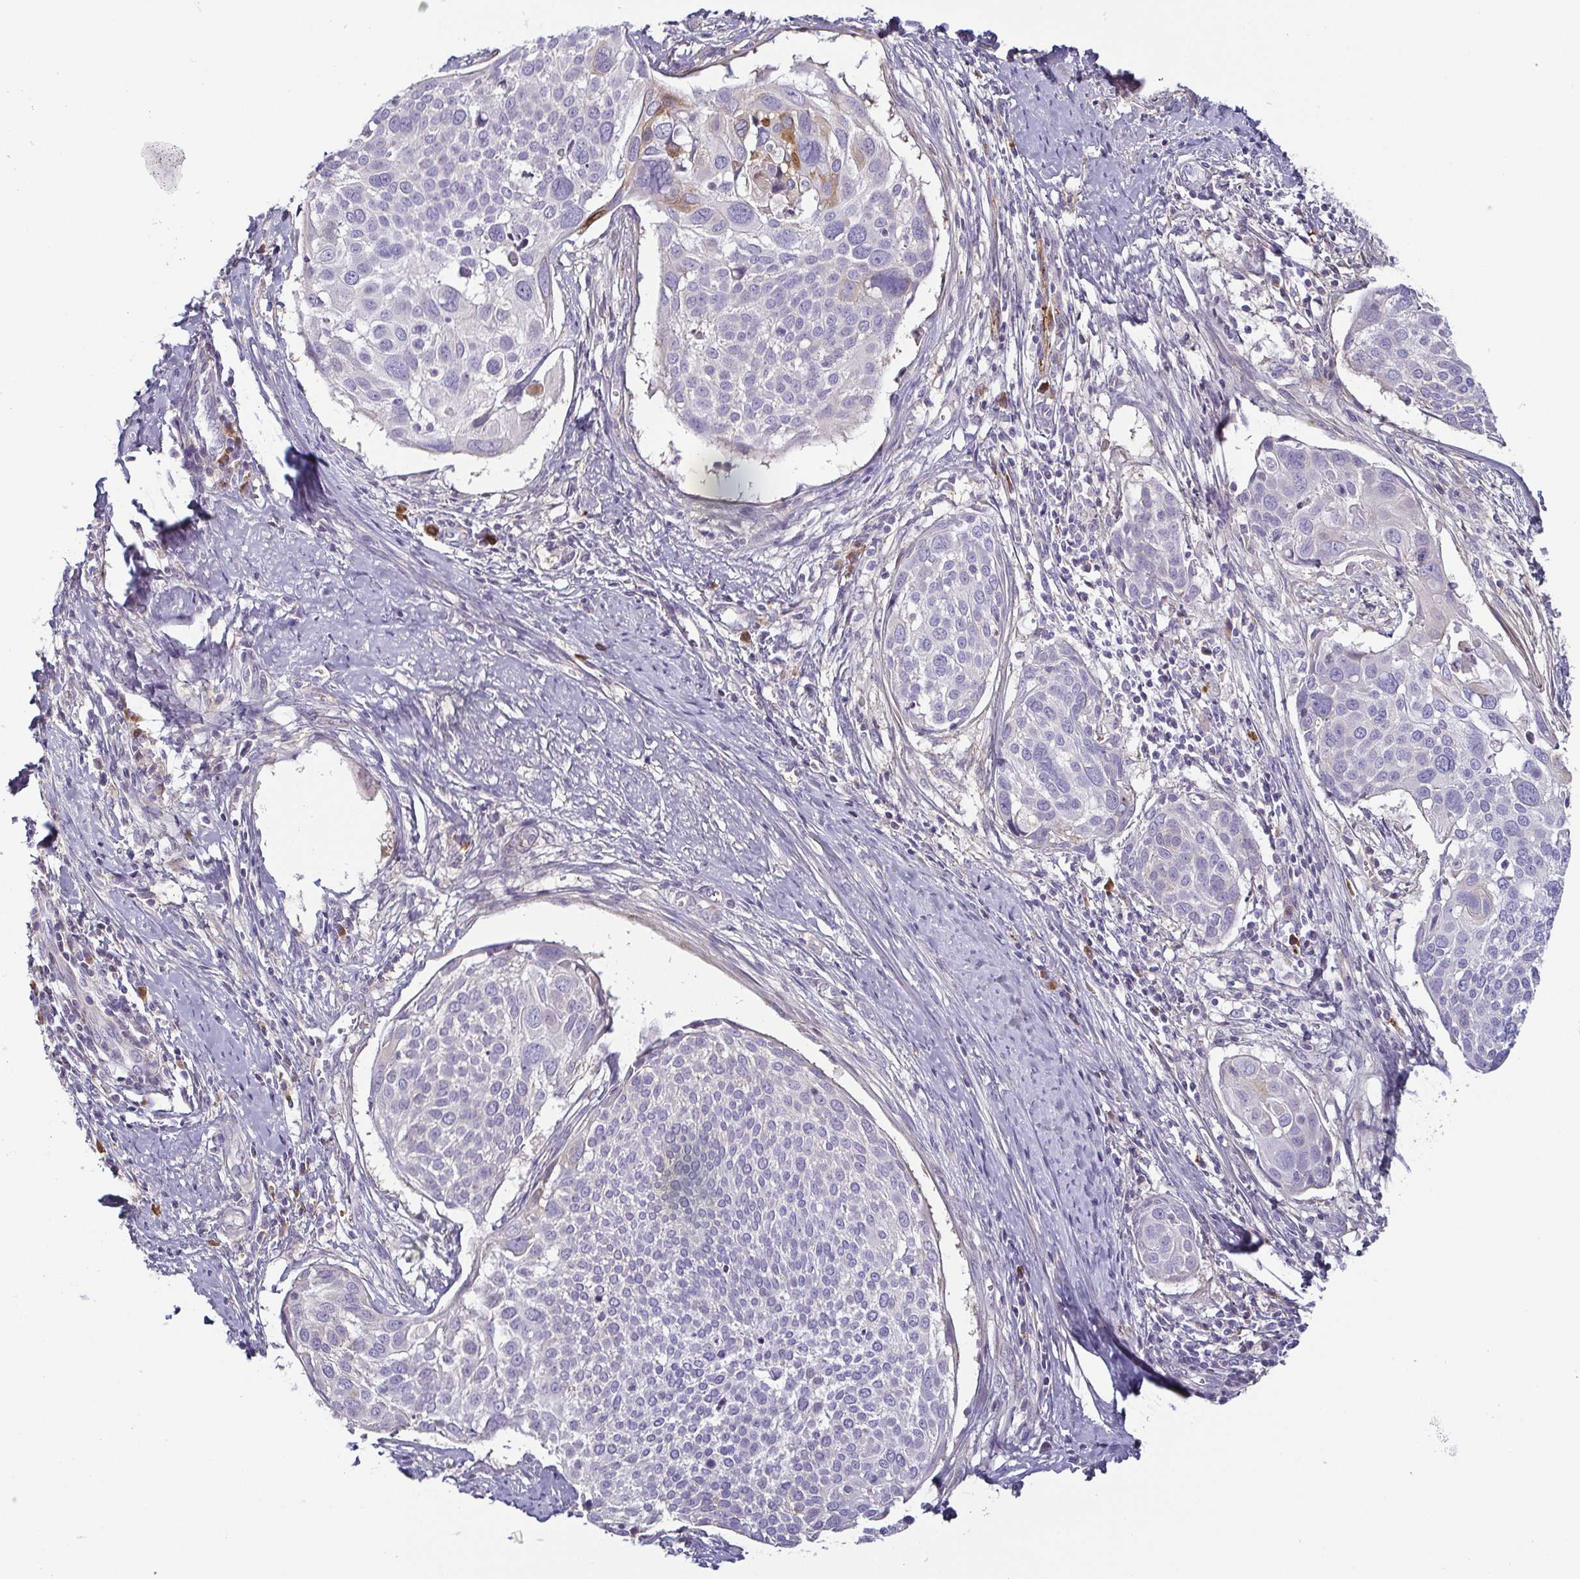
{"staining": {"intensity": "negative", "quantity": "none", "location": "none"}, "tissue": "cervical cancer", "cell_type": "Tumor cells", "image_type": "cancer", "snomed": [{"axis": "morphology", "description": "Squamous cell carcinoma, NOS"}, {"axis": "topography", "description": "Cervix"}], "caption": "This is an IHC micrograph of human cervical cancer. There is no staining in tumor cells.", "gene": "ECM1", "patient": {"sex": "female", "age": 39}}